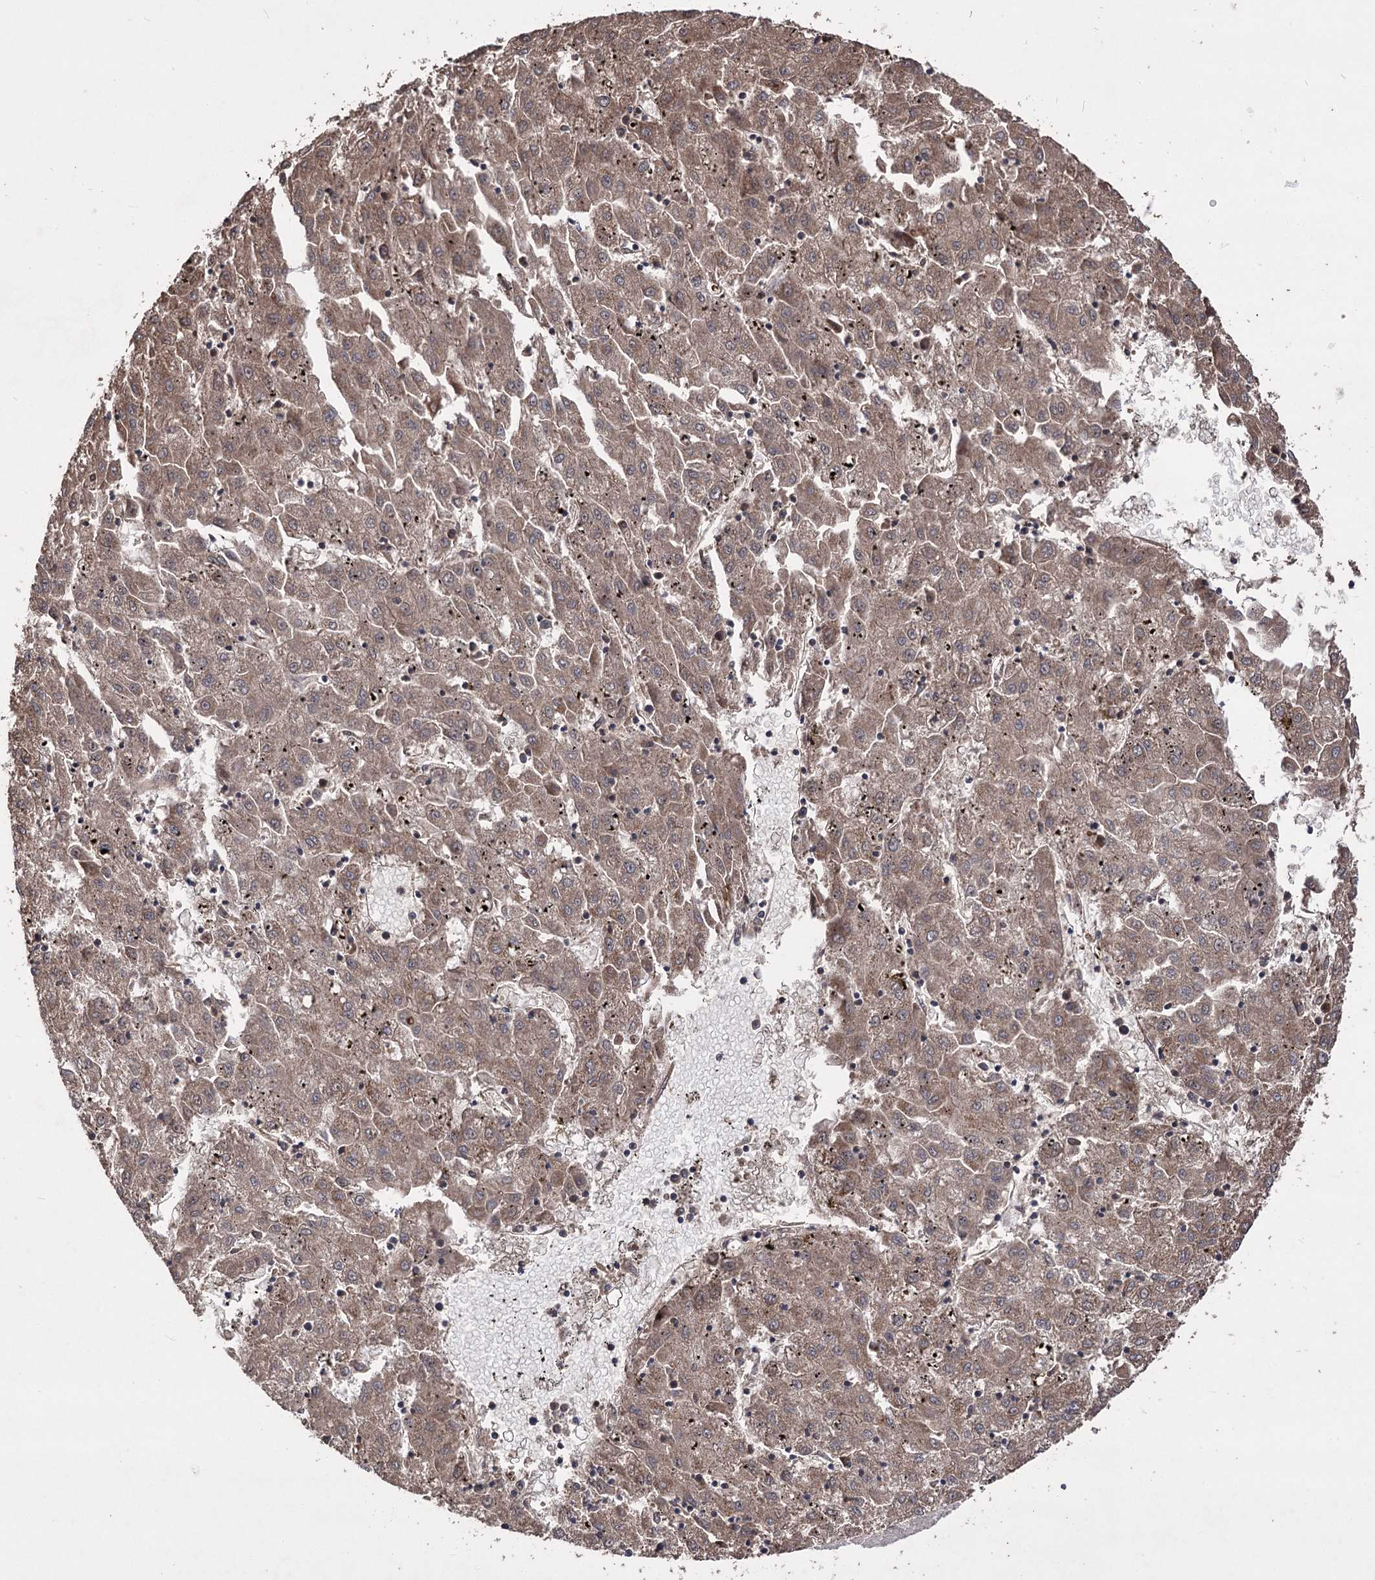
{"staining": {"intensity": "moderate", "quantity": ">75%", "location": "cytoplasmic/membranous"}, "tissue": "liver cancer", "cell_type": "Tumor cells", "image_type": "cancer", "snomed": [{"axis": "morphology", "description": "Carcinoma, Hepatocellular, NOS"}, {"axis": "topography", "description": "Liver"}], "caption": "Liver hepatocellular carcinoma tissue reveals moderate cytoplasmic/membranous expression in about >75% of tumor cells, visualized by immunohistochemistry.", "gene": "RASSF3", "patient": {"sex": "male", "age": 72}}